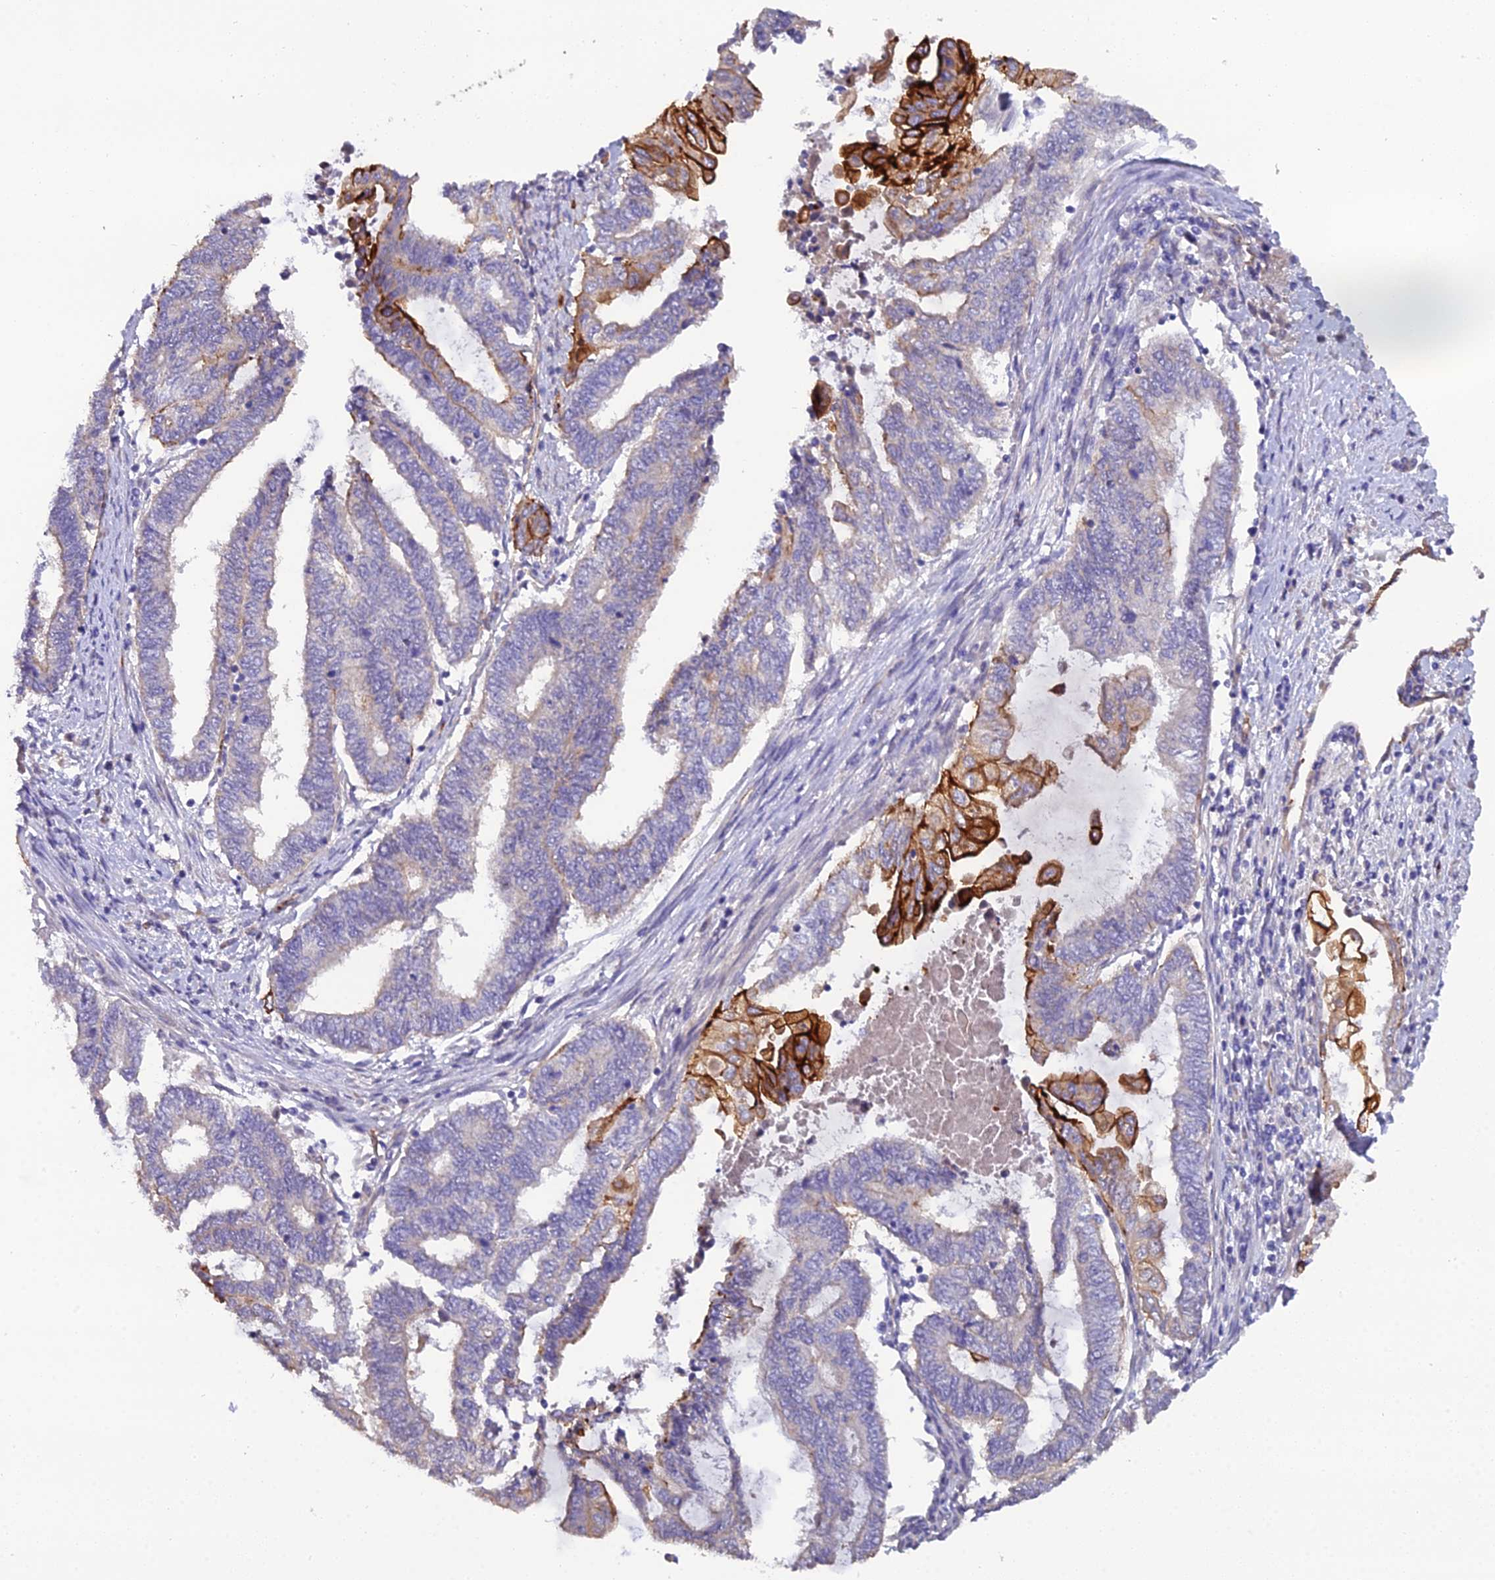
{"staining": {"intensity": "strong", "quantity": "<25%", "location": "cytoplasmic/membranous"}, "tissue": "endometrial cancer", "cell_type": "Tumor cells", "image_type": "cancer", "snomed": [{"axis": "morphology", "description": "Adenocarcinoma, NOS"}, {"axis": "topography", "description": "Uterus"}, {"axis": "topography", "description": "Endometrium"}], "caption": "IHC histopathology image of neoplastic tissue: human adenocarcinoma (endometrial) stained using immunohistochemistry (IHC) displays medium levels of strong protein expression localized specifically in the cytoplasmic/membranous of tumor cells, appearing as a cytoplasmic/membranous brown color.", "gene": "CFAP47", "patient": {"sex": "female", "age": 70}}